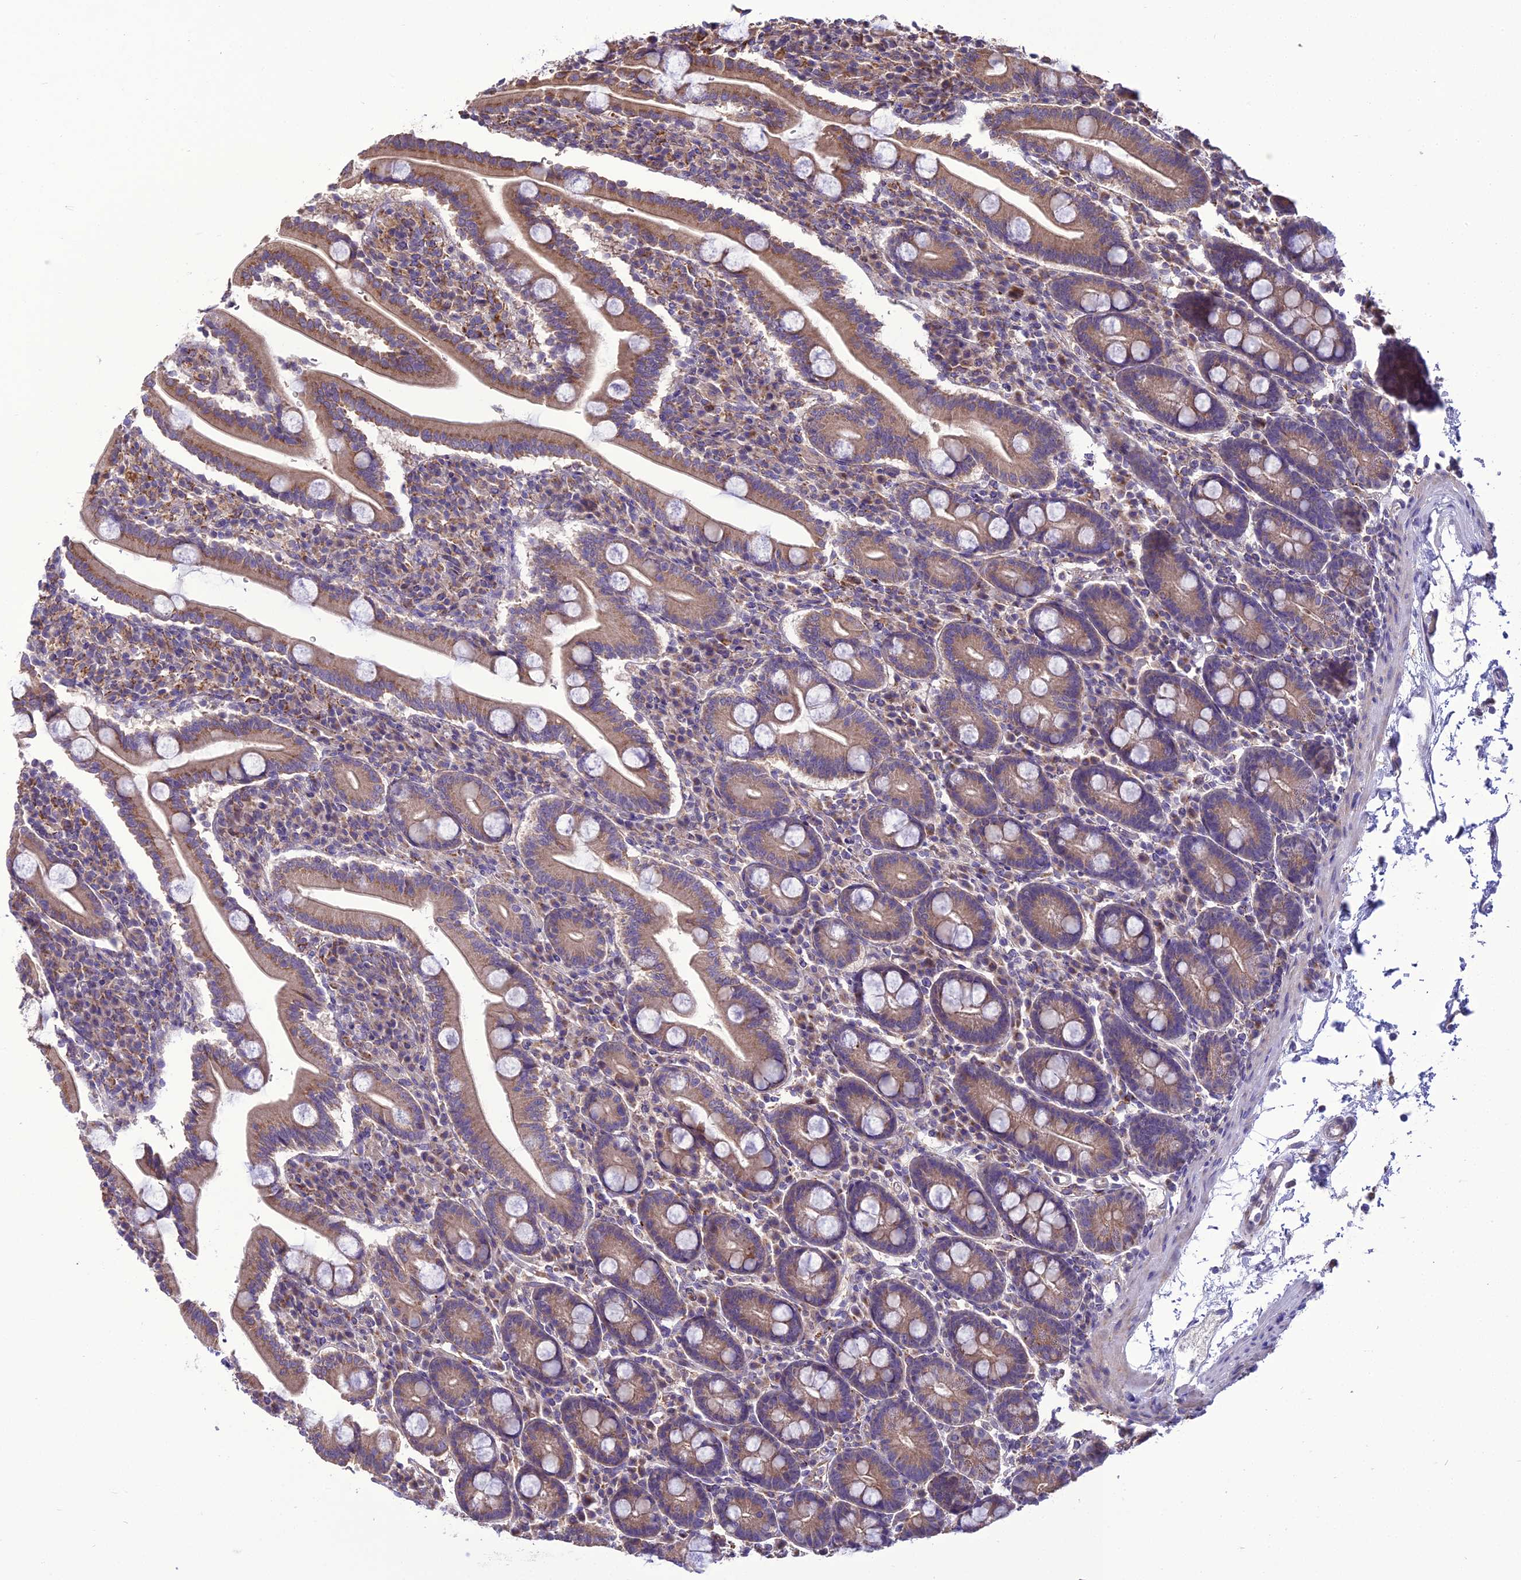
{"staining": {"intensity": "moderate", "quantity": ">75%", "location": "cytoplasmic/membranous"}, "tissue": "duodenum", "cell_type": "Glandular cells", "image_type": "normal", "snomed": [{"axis": "morphology", "description": "Normal tissue, NOS"}, {"axis": "topography", "description": "Duodenum"}], "caption": "Moderate cytoplasmic/membranous staining is appreciated in approximately >75% of glandular cells in unremarkable duodenum. Immunohistochemistry (ihc) stains the protein in brown and the nuclei are stained blue.", "gene": "ENSG00000260272", "patient": {"sex": "male", "age": 35}}